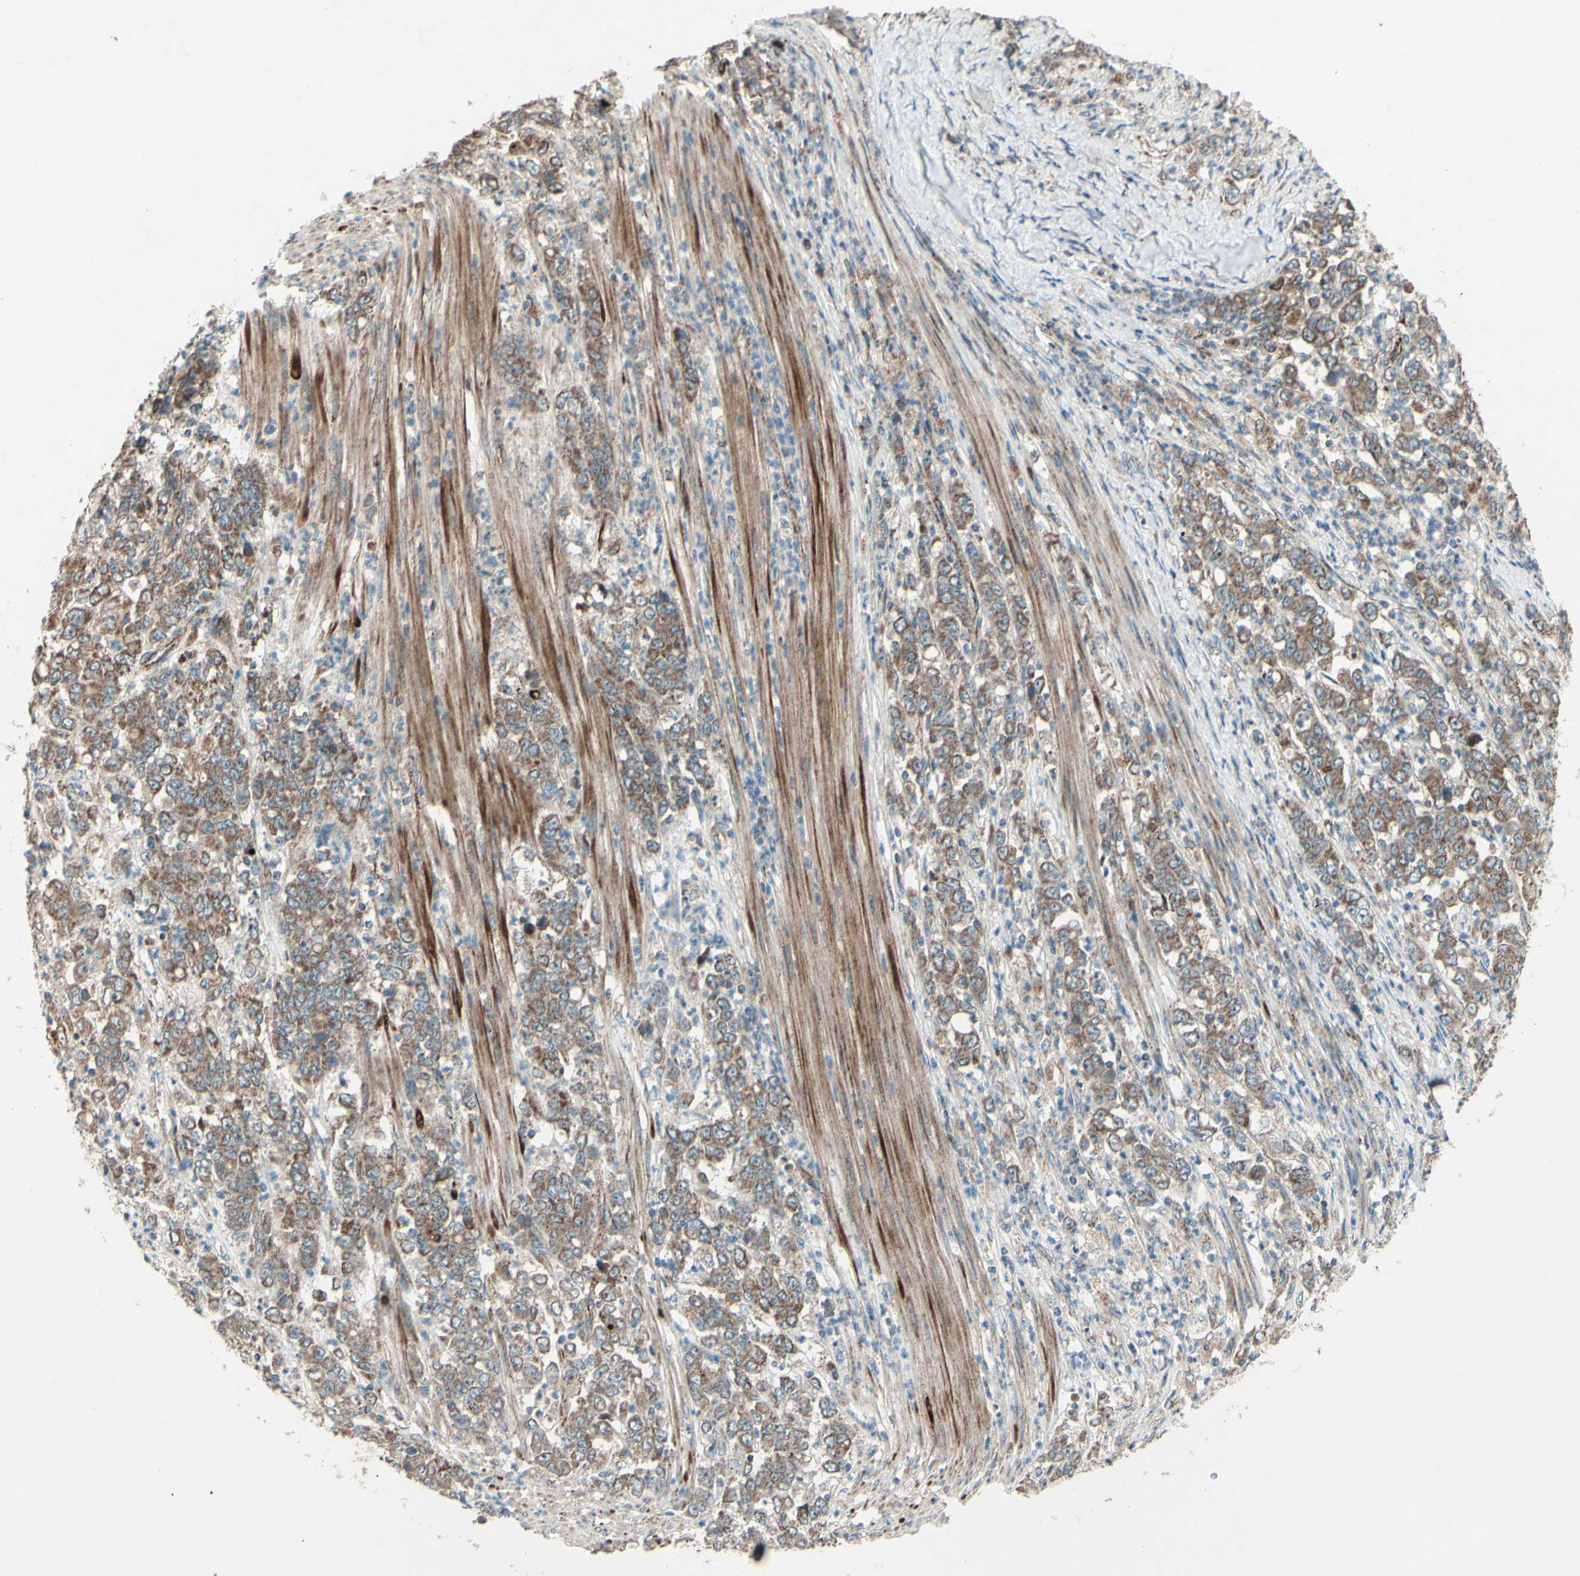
{"staining": {"intensity": "moderate", "quantity": ">75%", "location": "cytoplasmic/membranous"}, "tissue": "stomach cancer", "cell_type": "Tumor cells", "image_type": "cancer", "snomed": [{"axis": "morphology", "description": "Adenocarcinoma, NOS"}, {"axis": "topography", "description": "Stomach, lower"}], "caption": "Immunohistochemistry (IHC) of adenocarcinoma (stomach) displays medium levels of moderate cytoplasmic/membranous positivity in about >75% of tumor cells.", "gene": "RHOT1", "patient": {"sex": "female", "age": 71}}